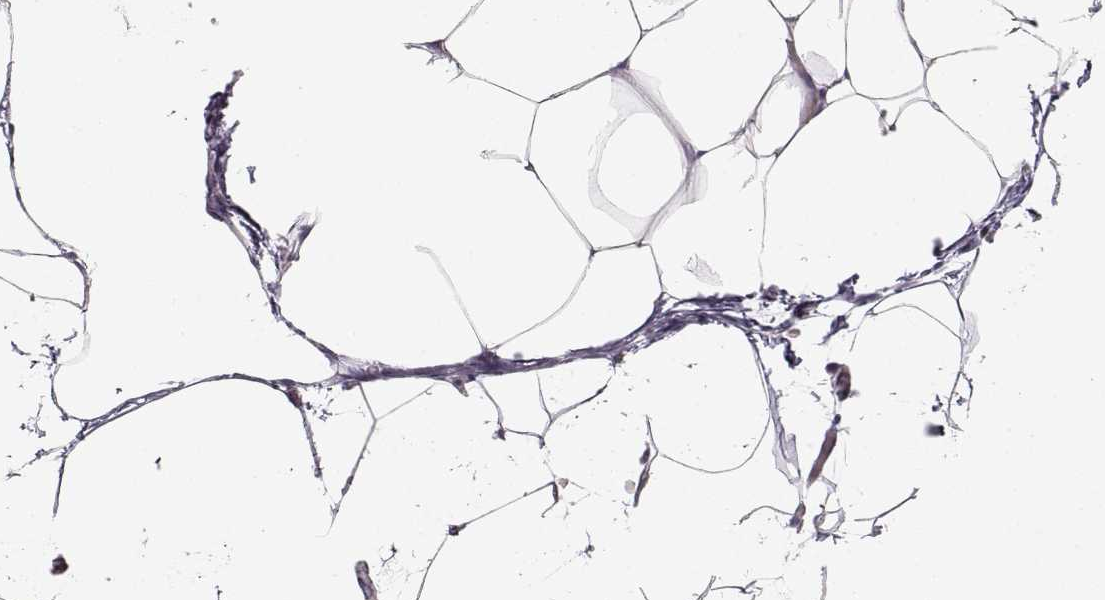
{"staining": {"intensity": "negative", "quantity": "none", "location": "none"}, "tissue": "adipose tissue", "cell_type": "Adipocytes", "image_type": "normal", "snomed": [{"axis": "morphology", "description": "Normal tissue, NOS"}, {"axis": "topography", "description": "Adipose tissue"}], "caption": "DAB (3,3'-diaminobenzidine) immunohistochemical staining of normal human adipose tissue shows no significant positivity in adipocytes.", "gene": "PCSK2", "patient": {"sex": "male", "age": 57}}